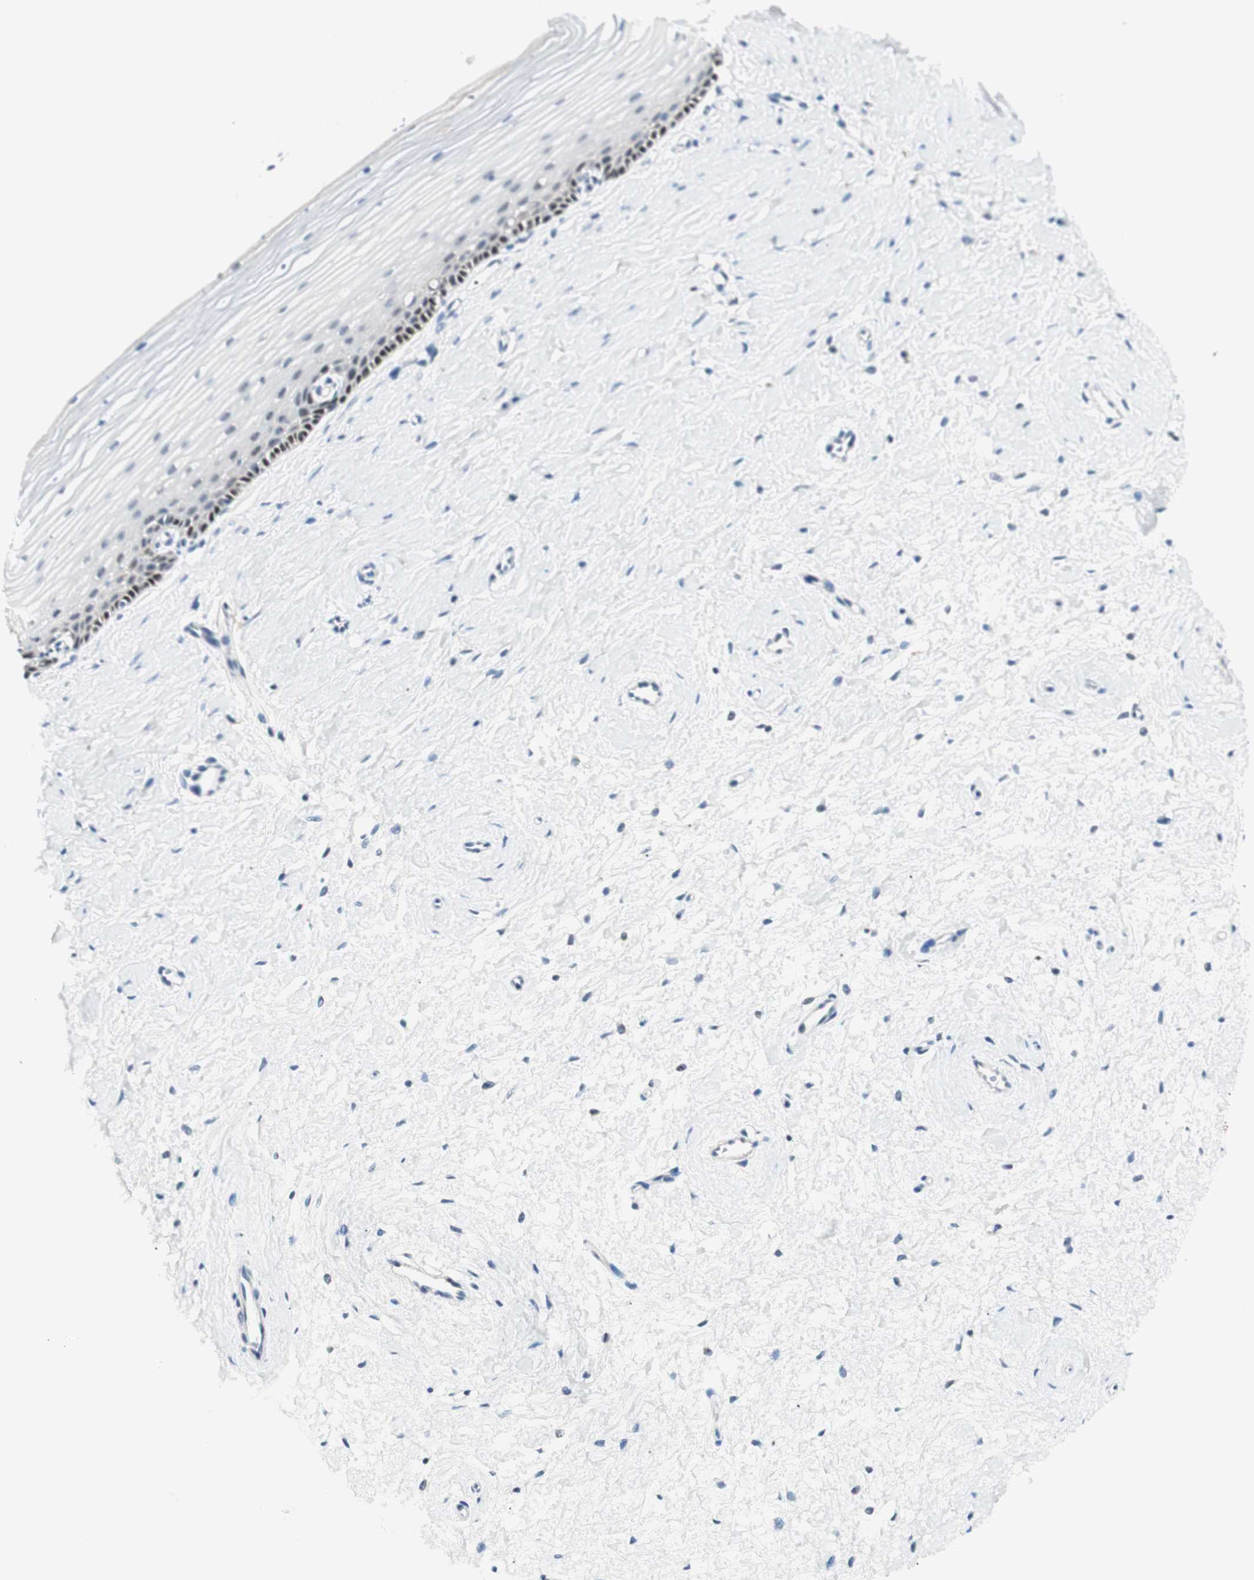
{"staining": {"intensity": "negative", "quantity": "none", "location": "none"}, "tissue": "cervix", "cell_type": "Glandular cells", "image_type": "normal", "snomed": [{"axis": "morphology", "description": "Normal tissue, NOS"}, {"axis": "topography", "description": "Cervix"}], "caption": "DAB immunohistochemical staining of unremarkable human cervix shows no significant staining in glandular cells. Nuclei are stained in blue.", "gene": "HOXB13", "patient": {"sex": "female", "age": 39}}